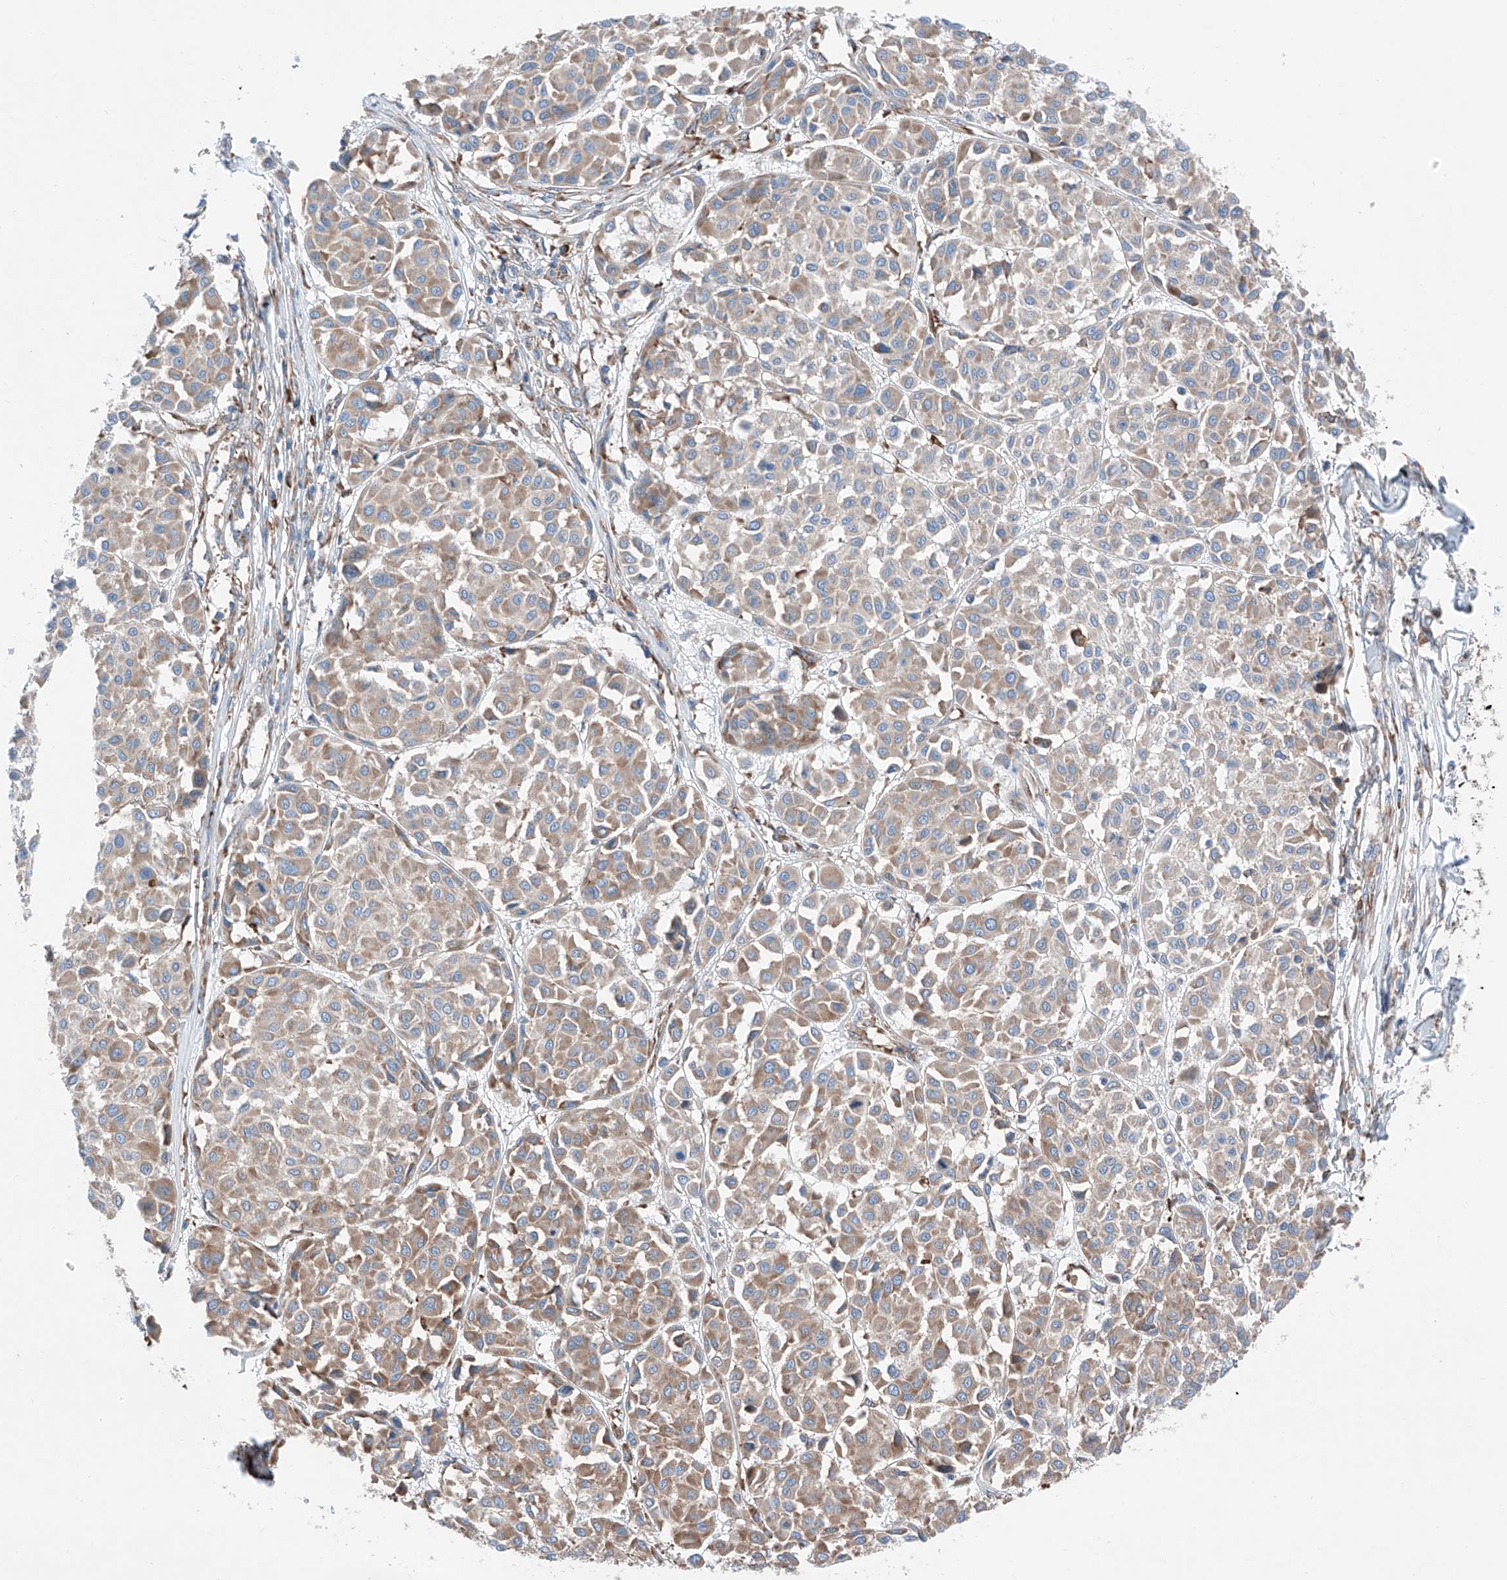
{"staining": {"intensity": "weak", "quantity": ">75%", "location": "cytoplasmic/membranous"}, "tissue": "melanoma", "cell_type": "Tumor cells", "image_type": "cancer", "snomed": [{"axis": "morphology", "description": "Malignant melanoma, Metastatic site"}, {"axis": "topography", "description": "Soft tissue"}], "caption": "A photomicrograph showing weak cytoplasmic/membranous staining in approximately >75% of tumor cells in malignant melanoma (metastatic site), as visualized by brown immunohistochemical staining.", "gene": "CRELD1", "patient": {"sex": "male", "age": 41}}